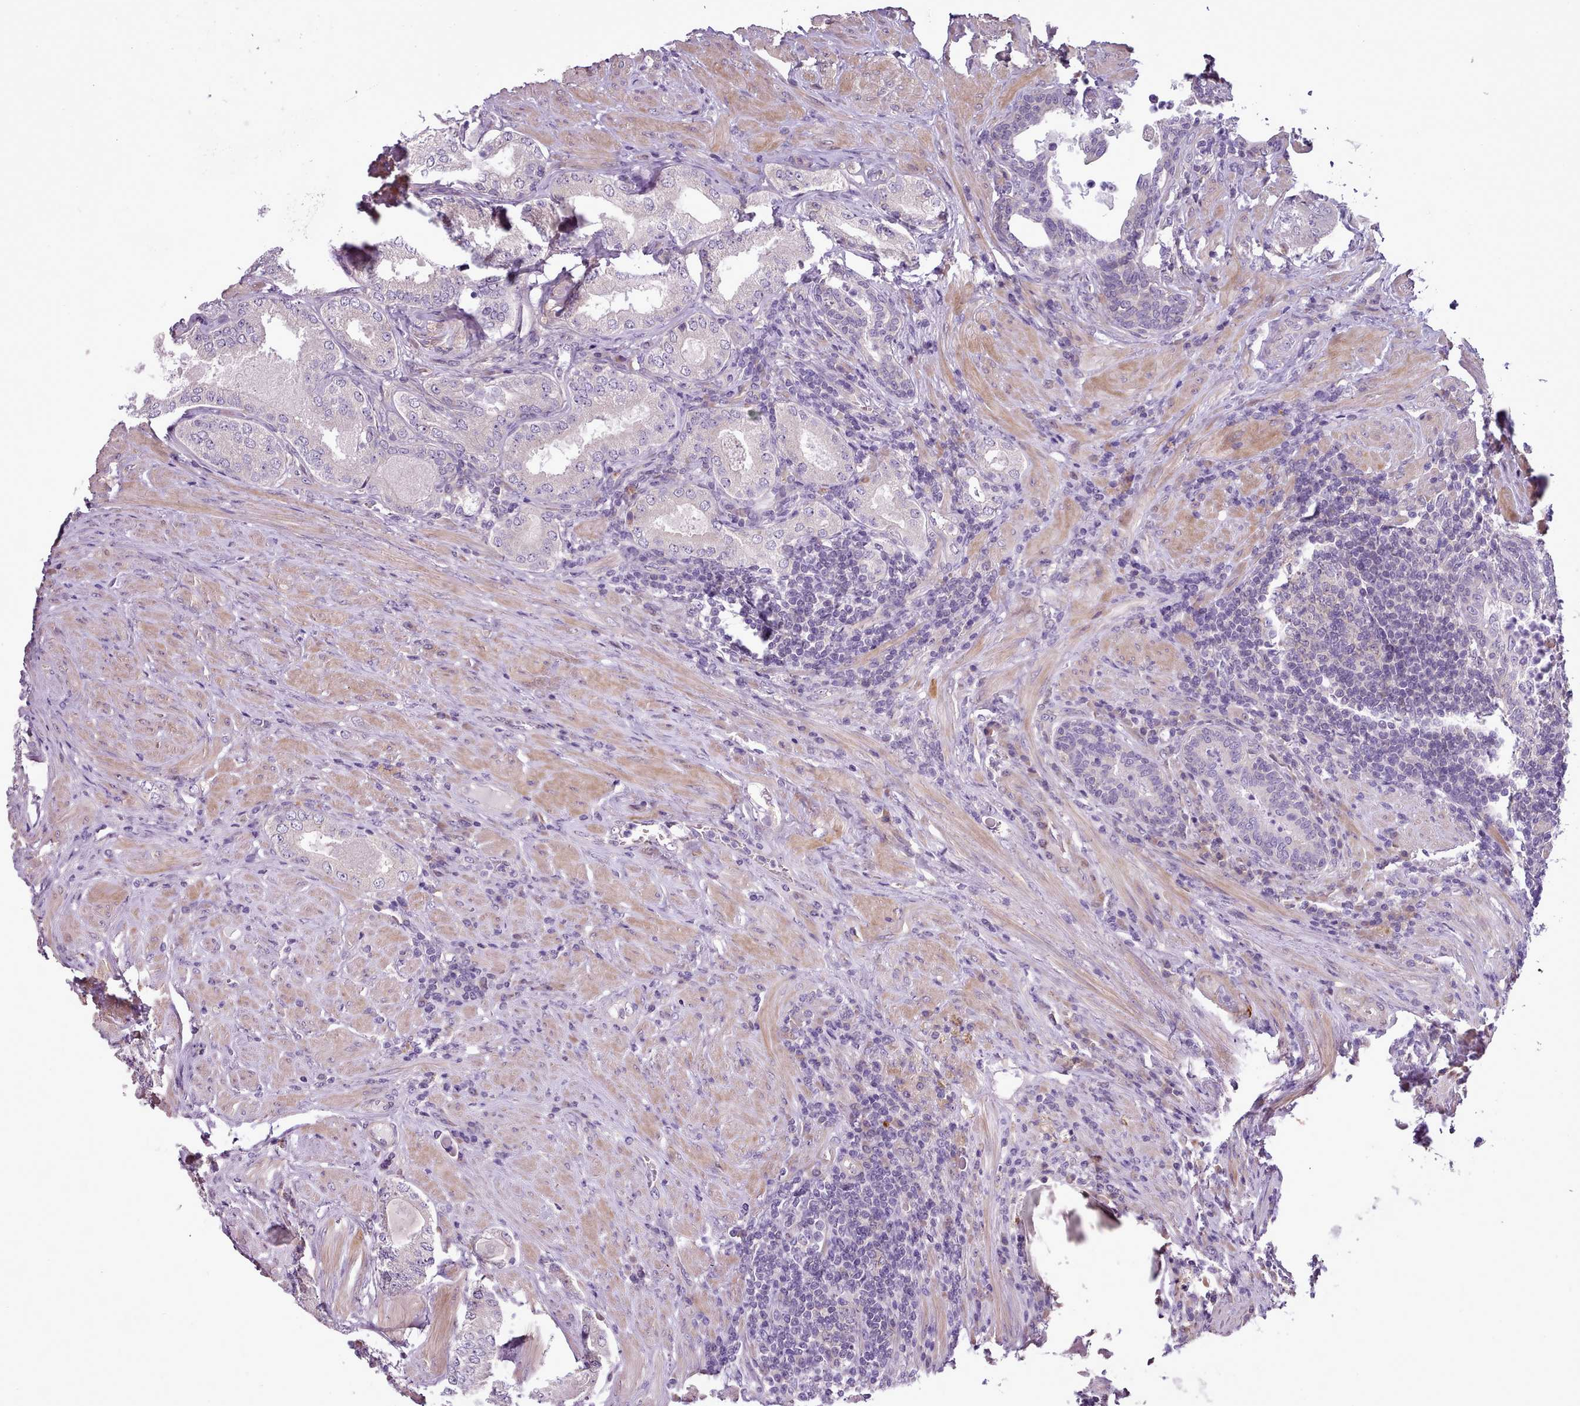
{"staining": {"intensity": "negative", "quantity": "none", "location": "none"}, "tissue": "prostate cancer", "cell_type": "Tumor cells", "image_type": "cancer", "snomed": [{"axis": "morphology", "description": "Adenocarcinoma, Low grade"}, {"axis": "topography", "description": "Prostate"}], "caption": "Immunohistochemistry of human prostate cancer shows no positivity in tumor cells.", "gene": "SETX", "patient": {"sex": "male", "age": 68}}